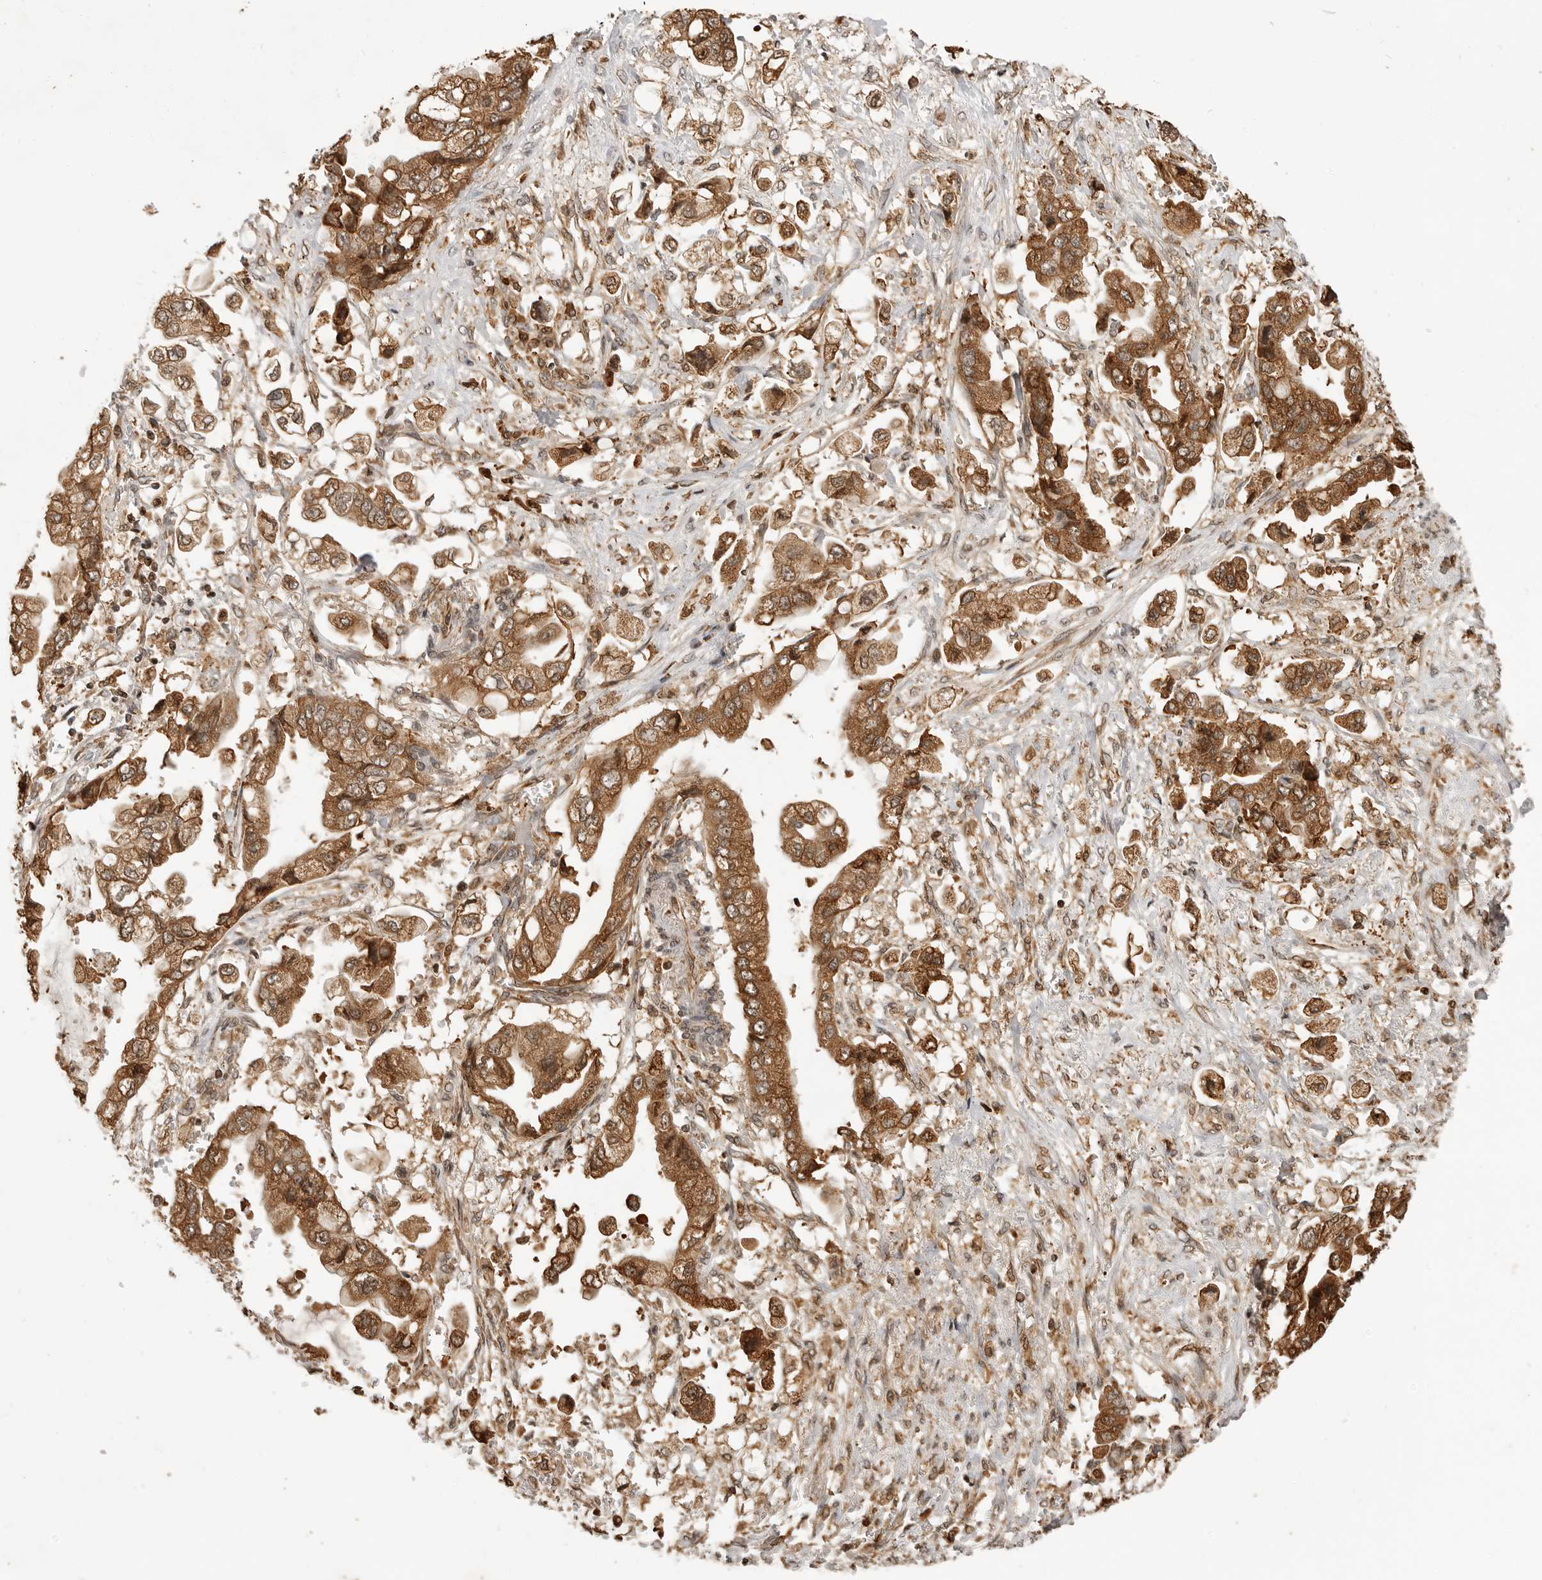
{"staining": {"intensity": "strong", "quantity": ">75%", "location": "cytoplasmic/membranous,nuclear"}, "tissue": "stomach cancer", "cell_type": "Tumor cells", "image_type": "cancer", "snomed": [{"axis": "morphology", "description": "Adenocarcinoma, NOS"}, {"axis": "topography", "description": "Stomach"}], "caption": "Immunohistochemical staining of human stomach adenocarcinoma shows high levels of strong cytoplasmic/membranous and nuclear expression in approximately >75% of tumor cells.", "gene": "BMP2K", "patient": {"sex": "male", "age": 62}}